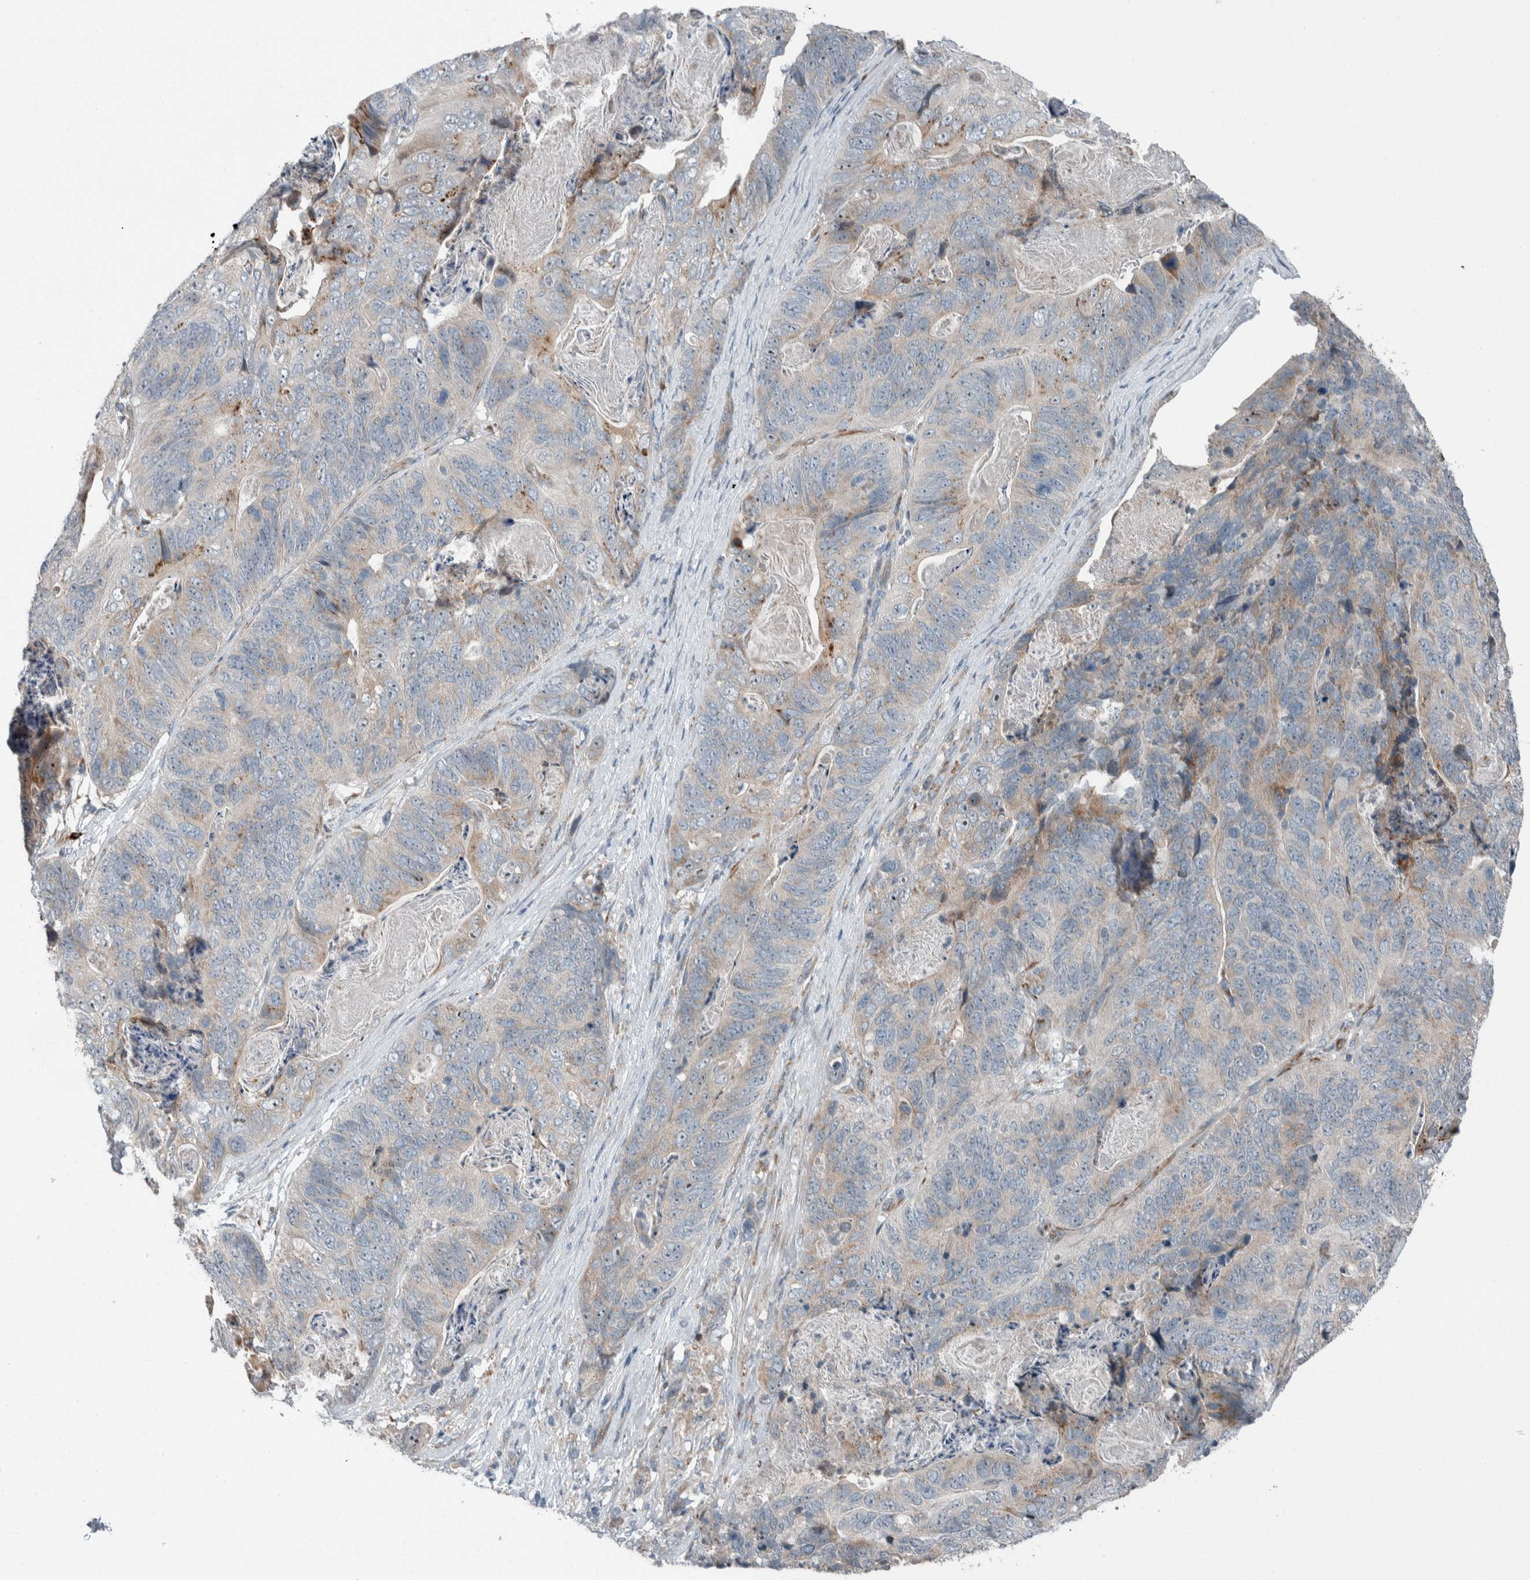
{"staining": {"intensity": "weak", "quantity": "<25%", "location": "cytoplasmic/membranous"}, "tissue": "stomach cancer", "cell_type": "Tumor cells", "image_type": "cancer", "snomed": [{"axis": "morphology", "description": "Normal tissue, NOS"}, {"axis": "morphology", "description": "Adenocarcinoma, NOS"}, {"axis": "topography", "description": "Stomach"}], "caption": "Image shows no protein expression in tumor cells of stomach adenocarcinoma tissue. Brightfield microscopy of immunohistochemistry stained with DAB (3,3'-diaminobenzidine) (brown) and hematoxylin (blue), captured at high magnification.", "gene": "USP25", "patient": {"sex": "female", "age": 89}}